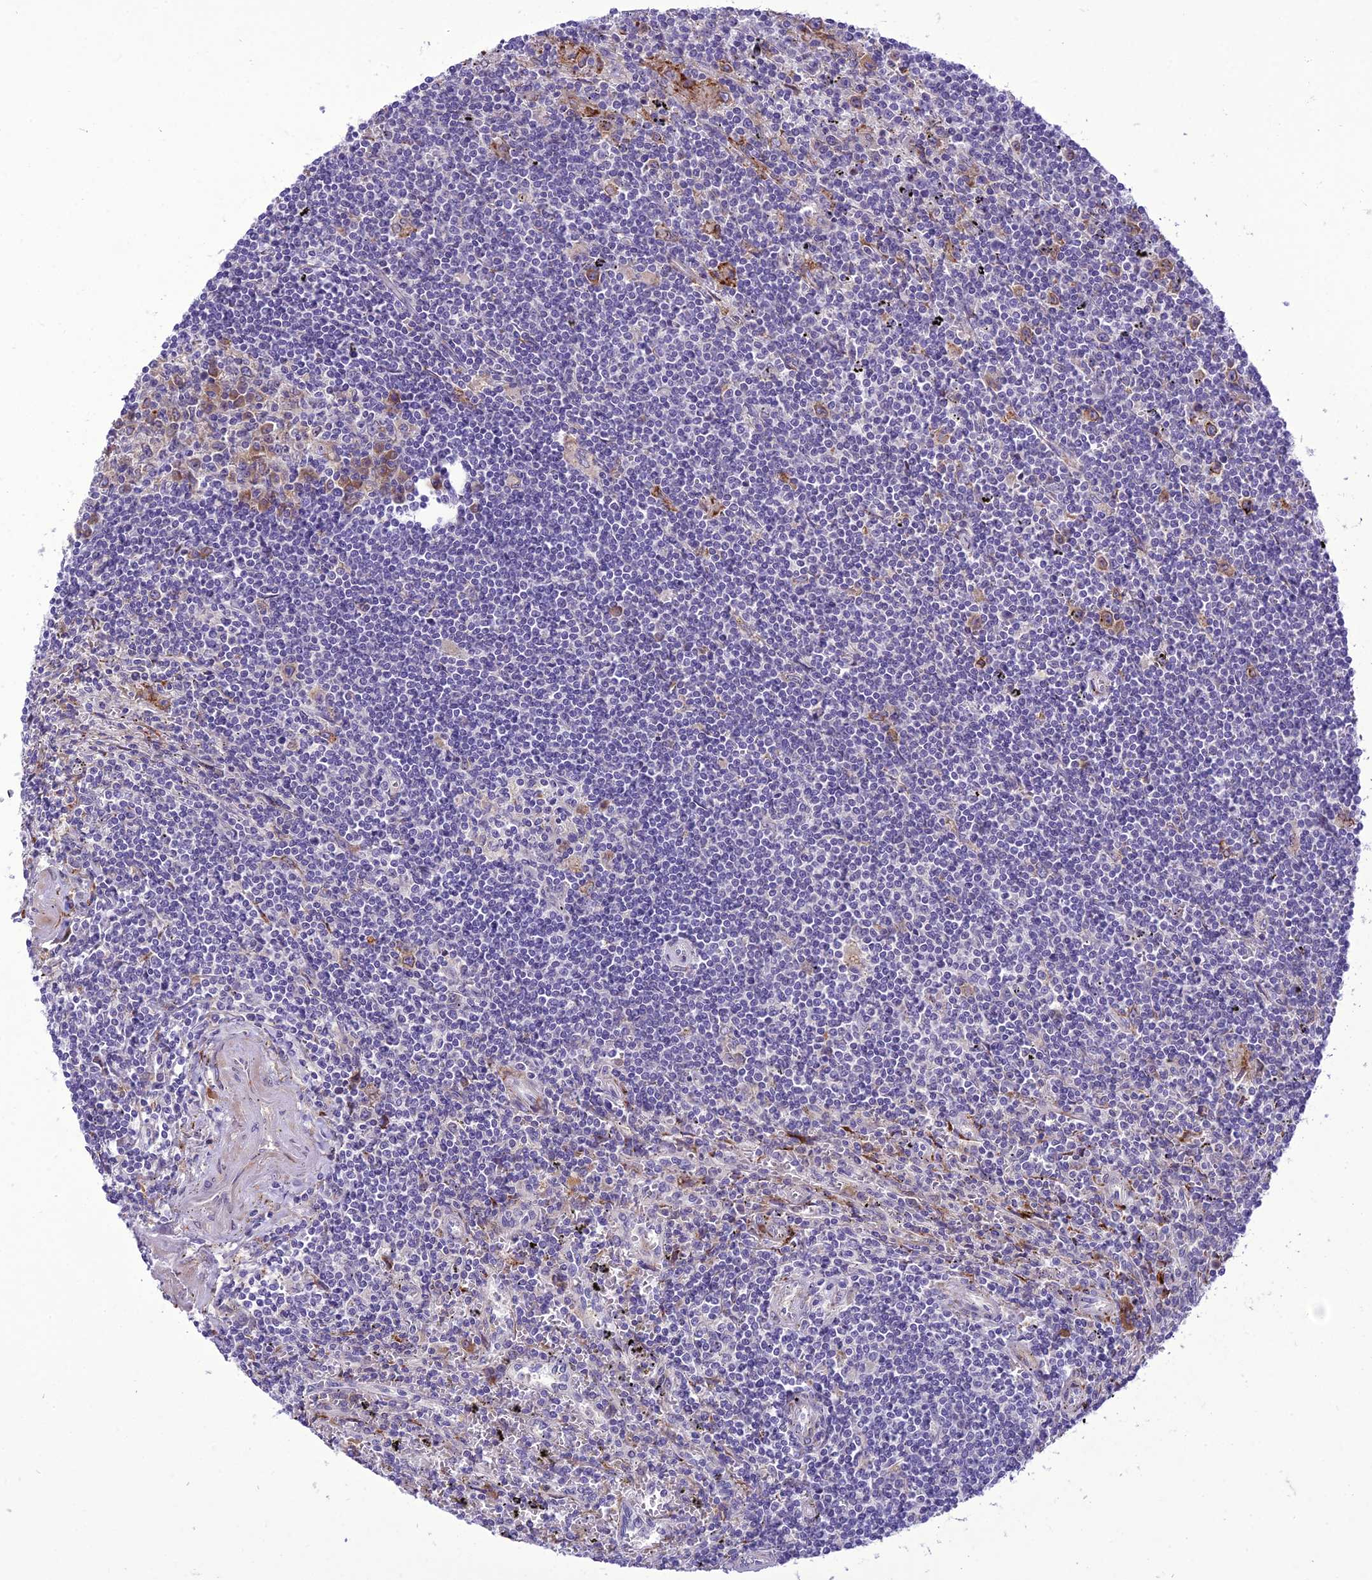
{"staining": {"intensity": "negative", "quantity": "none", "location": "none"}, "tissue": "lymphoma", "cell_type": "Tumor cells", "image_type": "cancer", "snomed": [{"axis": "morphology", "description": "Malignant lymphoma, non-Hodgkin's type, Low grade"}, {"axis": "topography", "description": "Spleen"}], "caption": "Tumor cells are negative for brown protein staining in malignant lymphoma, non-Hodgkin's type (low-grade).", "gene": "NEURL2", "patient": {"sex": "male", "age": 76}}